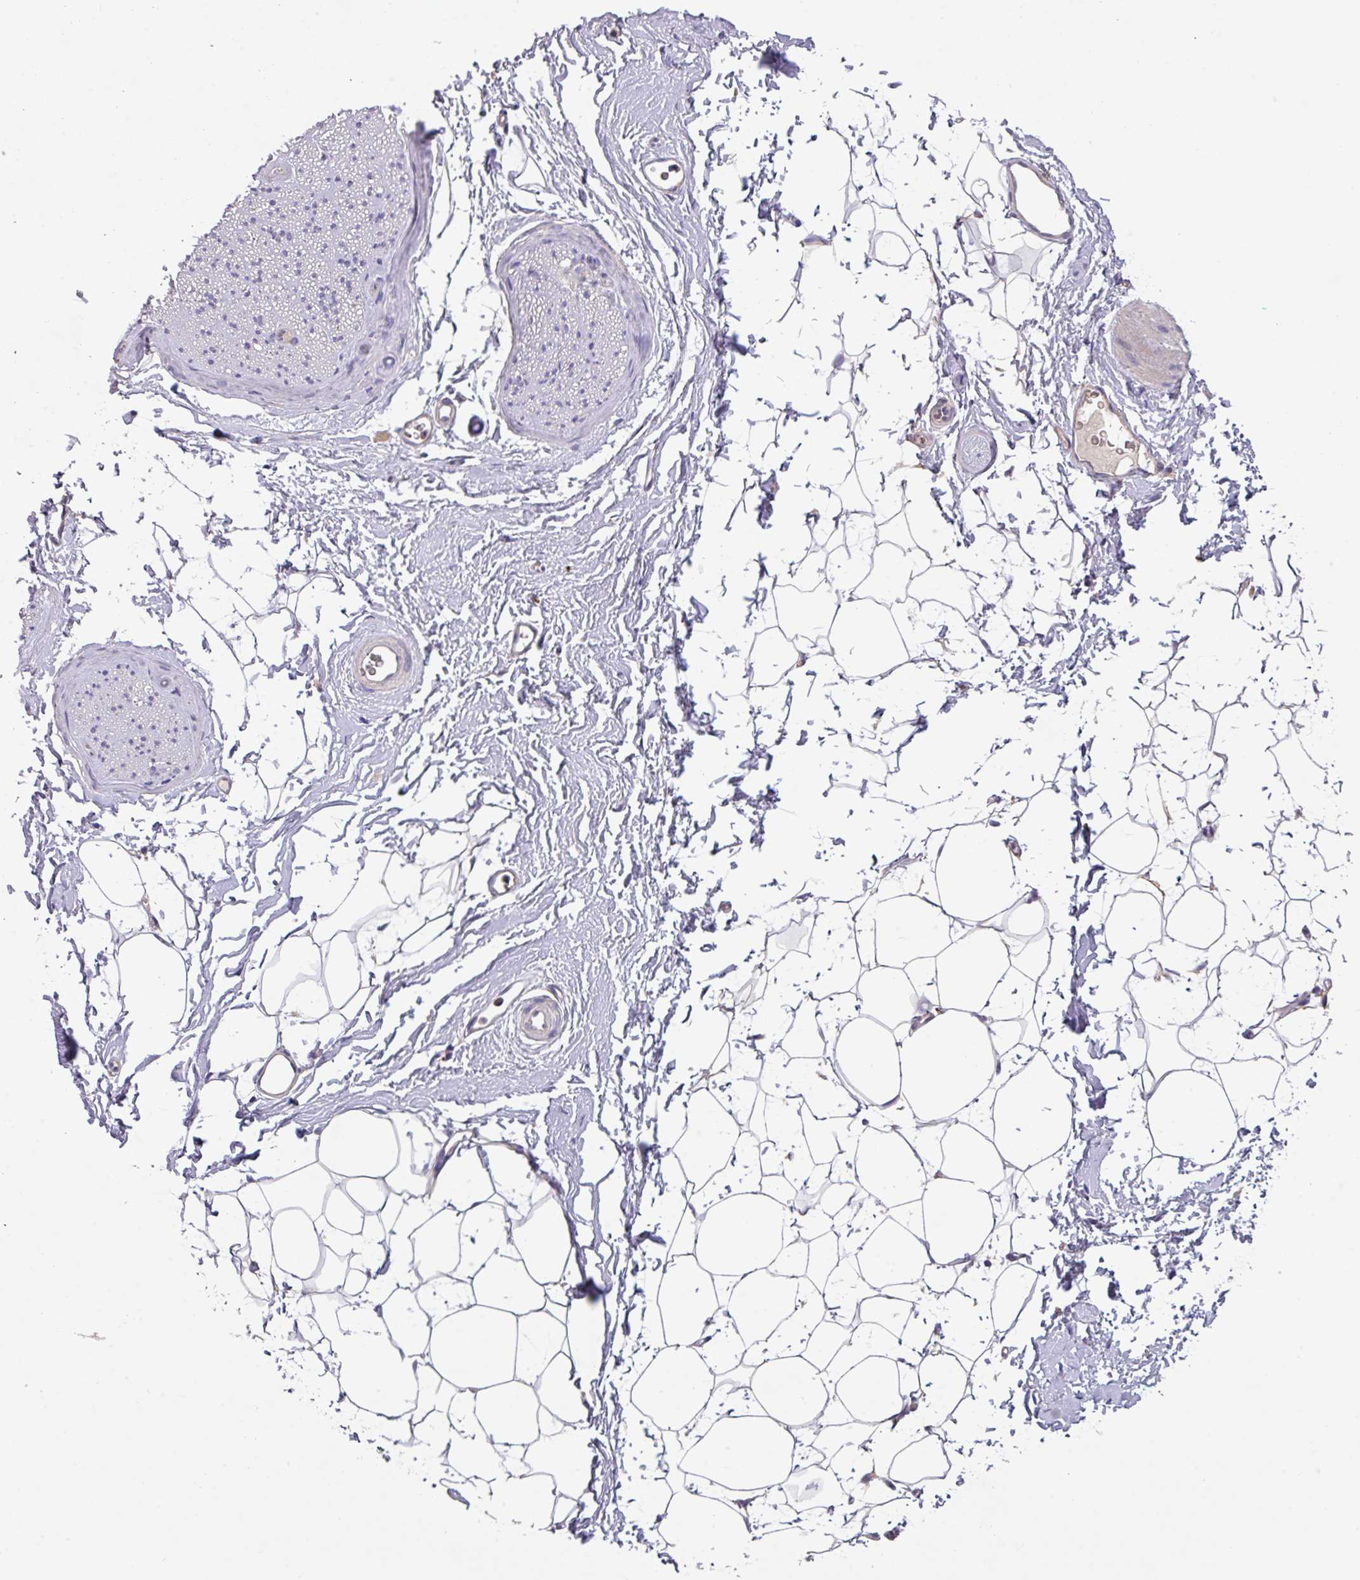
{"staining": {"intensity": "negative", "quantity": "none", "location": "none"}, "tissue": "adipose tissue", "cell_type": "Adipocytes", "image_type": "normal", "snomed": [{"axis": "morphology", "description": "Normal tissue, NOS"}, {"axis": "morphology", "description": "Adenocarcinoma, High grade"}, {"axis": "topography", "description": "Prostate"}, {"axis": "topography", "description": "Peripheral nerve tissue"}], "caption": "Immunohistochemistry (IHC) of benign adipose tissue shows no expression in adipocytes.", "gene": "PRADC1", "patient": {"sex": "male", "age": 68}}